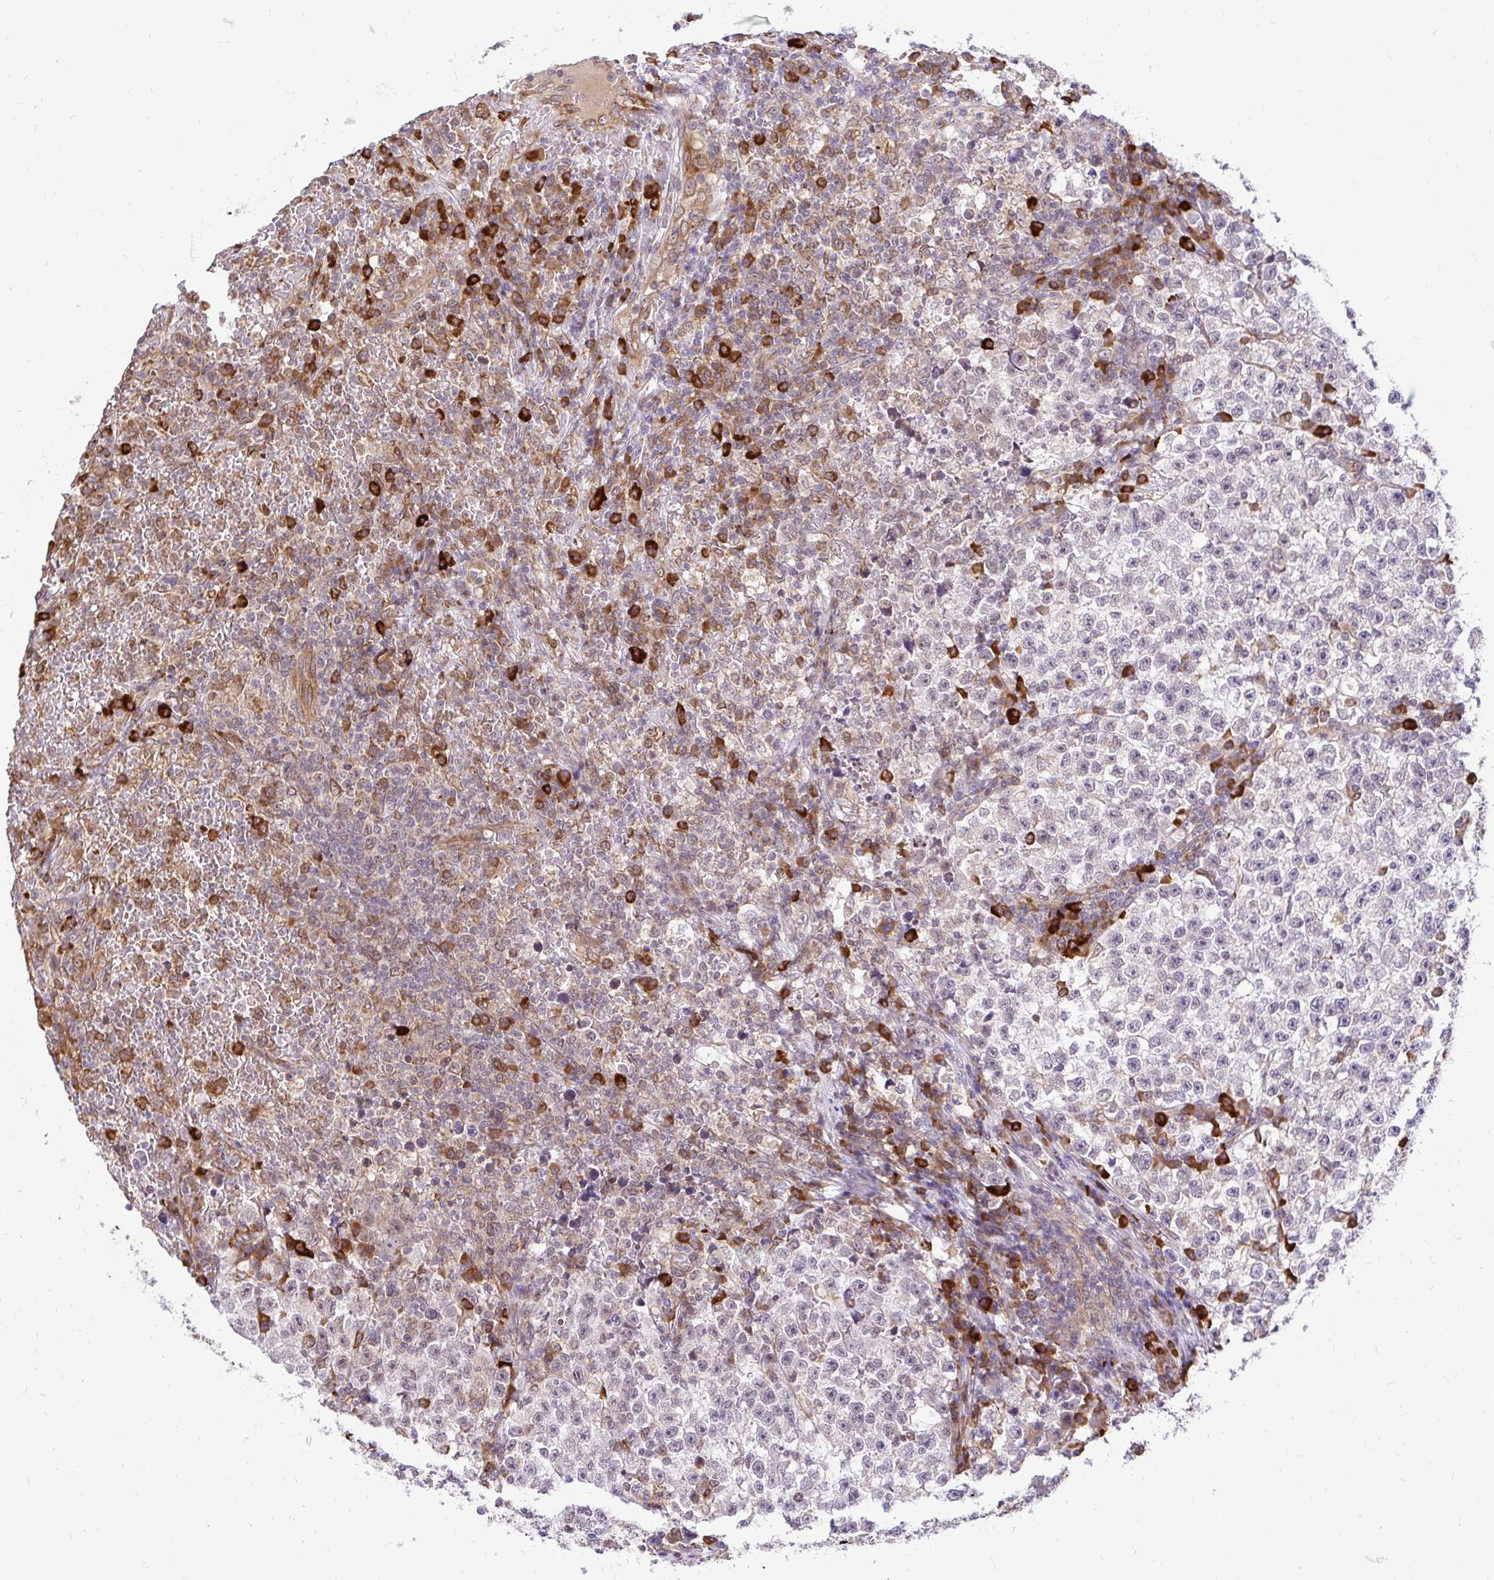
{"staining": {"intensity": "negative", "quantity": "none", "location": "none"}, "tissue": "testis cancer", "cell_type": "Tumor cells", "image_type": "cancer", "snomed": [{"axis": "morphology", "description": "Seminoma, NOS"}, {"axis": "topography", "description": "Testis"}], "caption": "This is a micrograph of immunohistochemistry (IHC) staining of testis seminoma, which shows no expression in tumor cells.", "gene": "NAALAD2", "patient": {"sex": "male", "age": 22}}